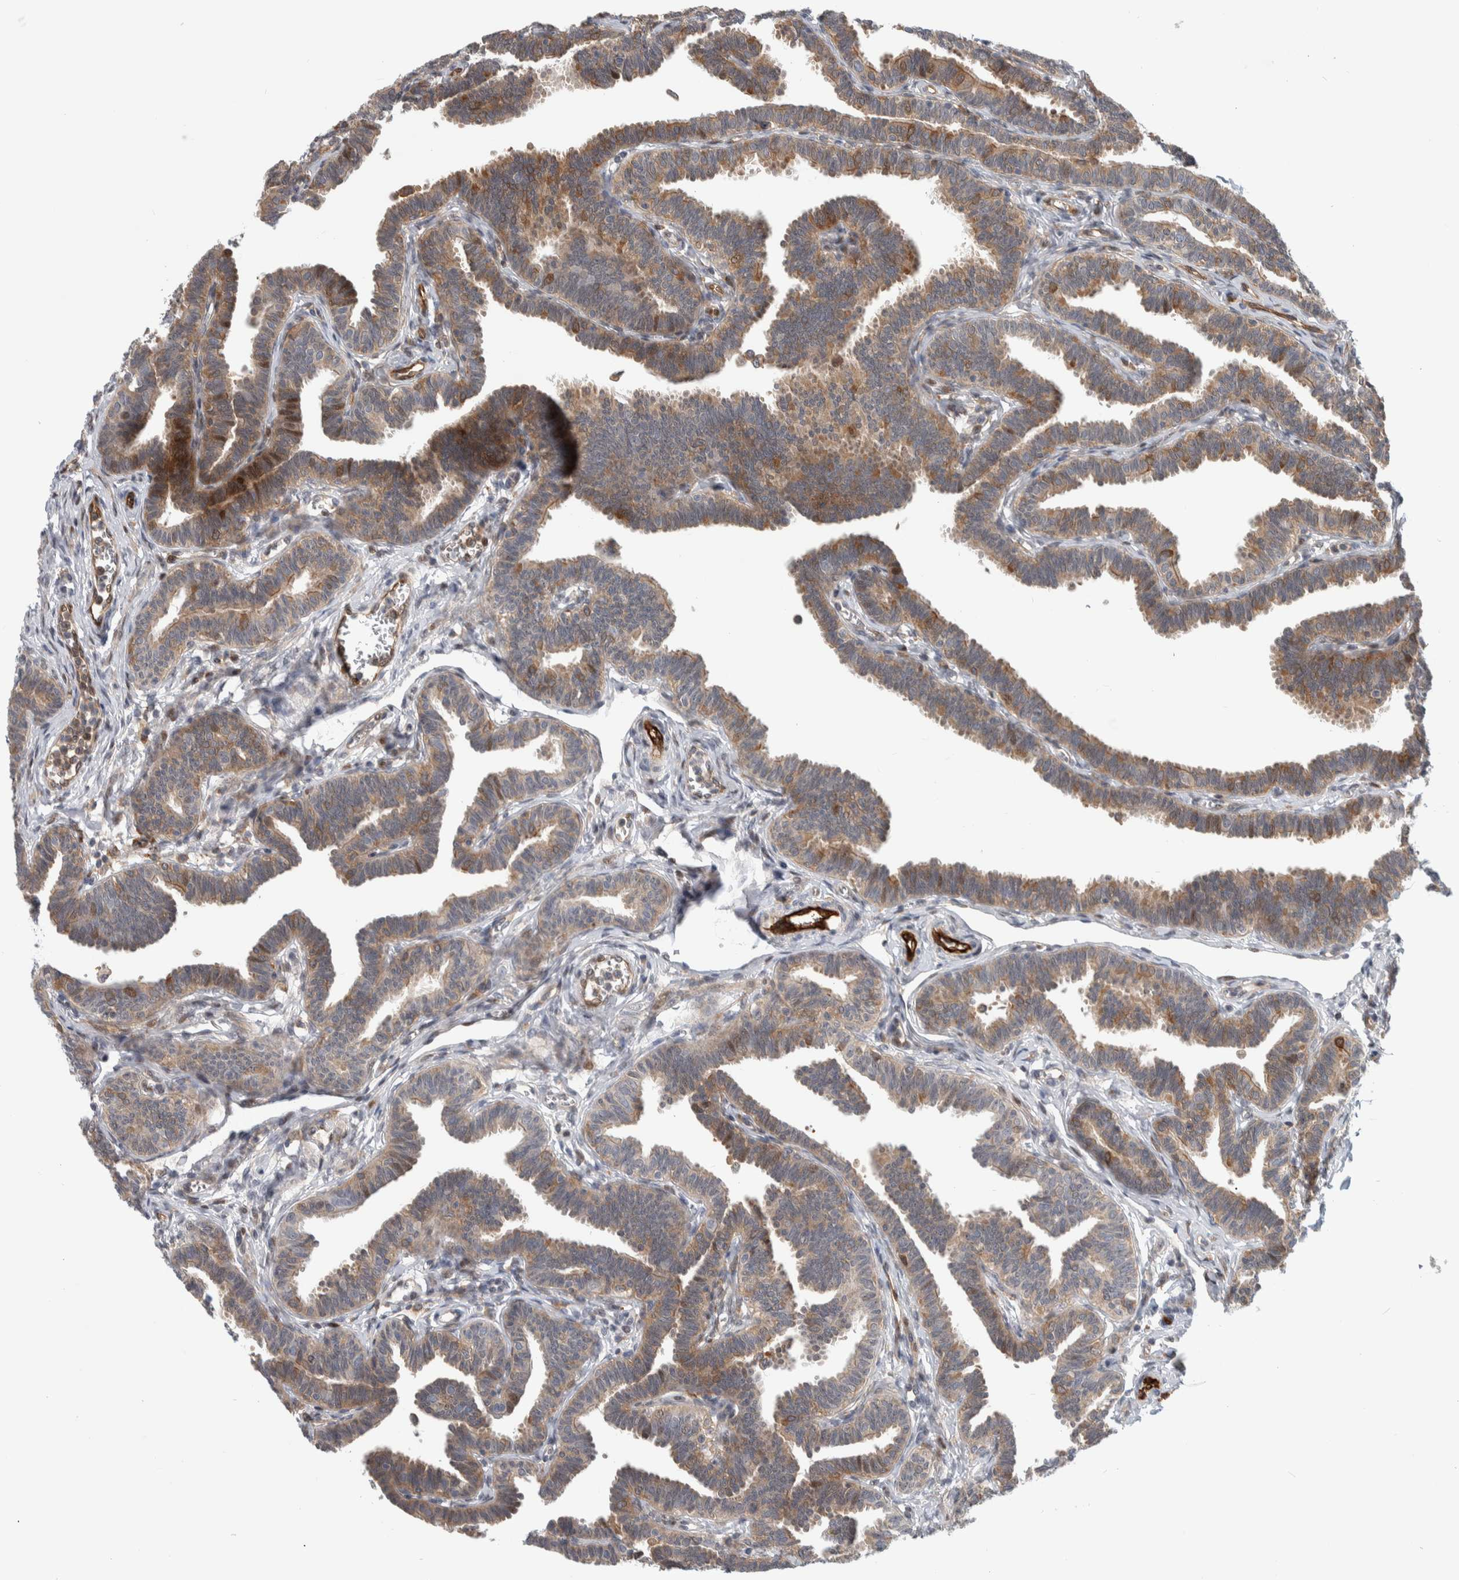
{"staining": {"intensity": "moderate", "quantity": "25%-75%", "location": "cytoplasmic/membranous,nuclear"}, "tissue": "fallopian tube", "cell_type": "Glandular cells", "image_type": "normal", "snomed": [{"axis": "morphology", "description": "Normal tissue, NOS"}, {"axis": "topography", "description": "Fallopian tube"}, {"axis": "topography", "description": "Ovary"}], "caption": "Brown immunohistochemical staining in benign human fallopian tube exhibits moderate cytoplasmic/membranous,nuclear positivity in about 25%-75% of glandular cells.", "gene": "MSL1", "patient": {"sex": "female", "age": 23}}